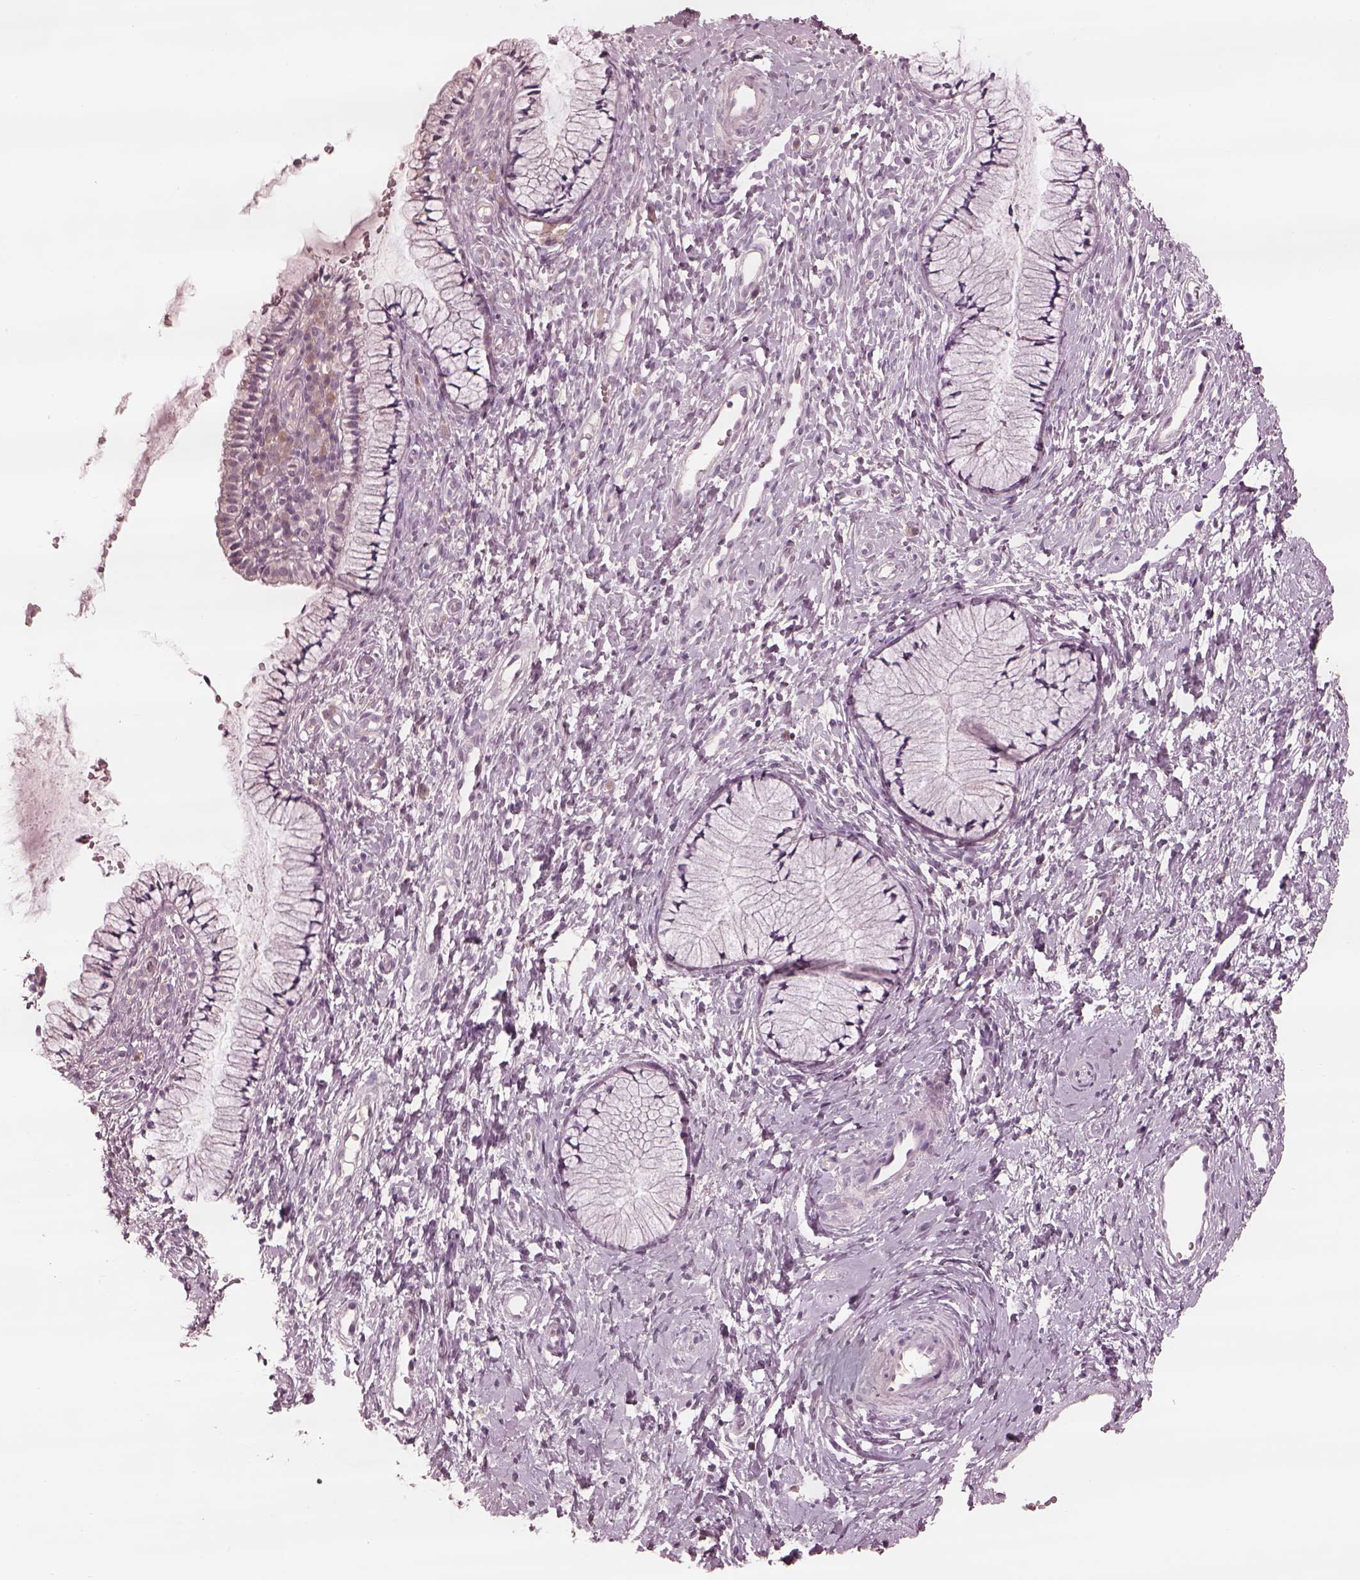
{"staining": {"intensity": "negative", "quantity": "none", "location": "none"}, "tissue": "cervix", "cell_type": "Glandular cells", "image_type": "normal", "snomed": [{"axis": "morphology", "description": "Normal tissue, NOS"}, {"axis": "topography", "description": "Cervix"}], "caption": "Immunohistochemistry (IHC) of benign human cervix reveals no expression in glandular cells.", "gene": "MIA", "patient": {"sex": "female", "age": 36}}